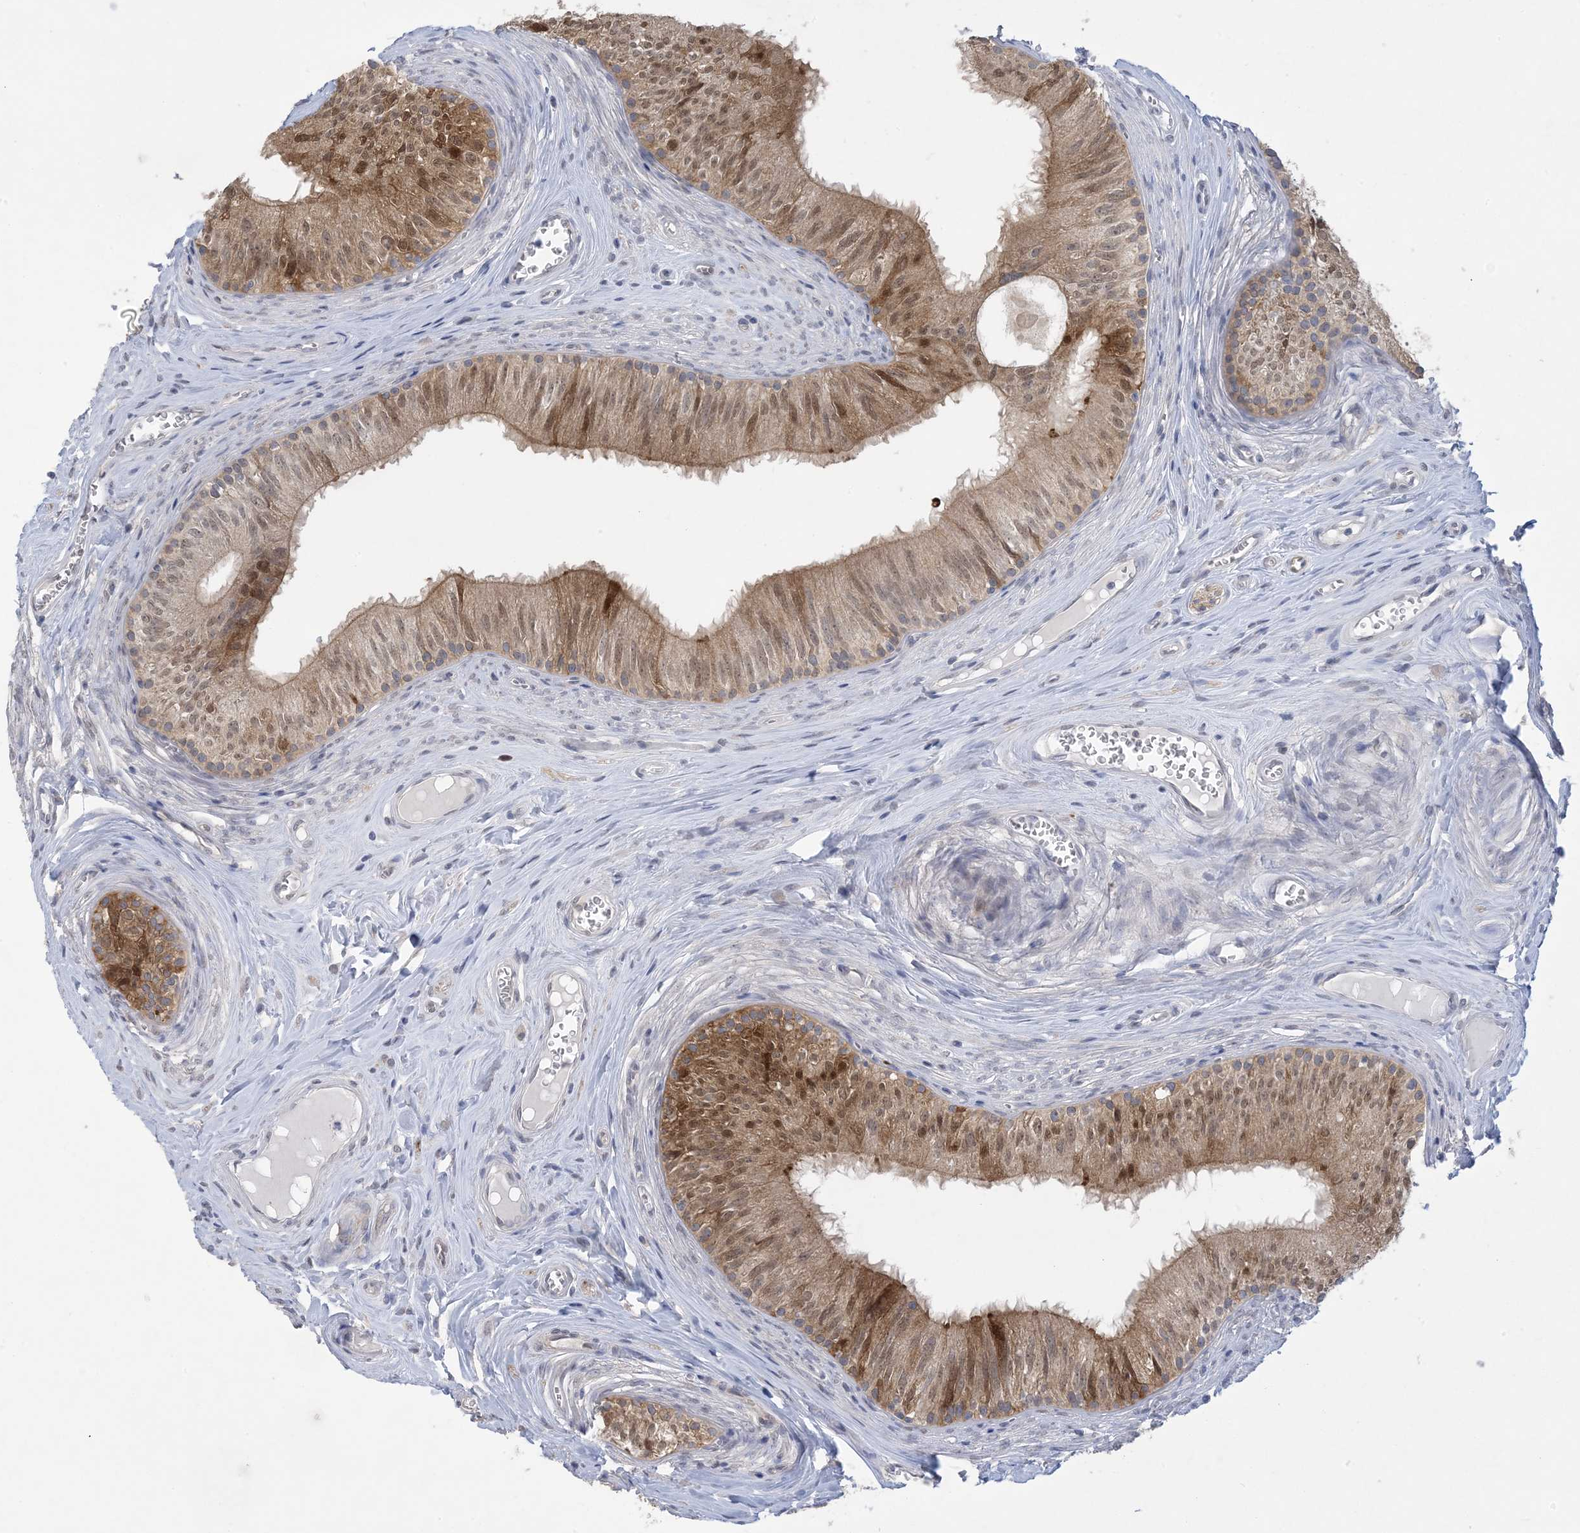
{"staining": {"intensity": "moderate", "quantity": ">75%", "location": "cytoplasmic/membranous,nuclear"}, "tissue": "epididymis", "cell_type": "Glandular cells", "image_type": "normal", "snomed": [{"axis": "morphology", "description": "Normal tissue, NOS"}, {"axis": "topography", "description": "Epididymis"}], "caption": "Immunohistochemistry (DAB) staining of benign human epididymis shows moderate cytoplasmic/membranous,nuclear protein expression in approximately >75% of glandular cells. (Stains: DAB (3,3'-diaminobenzidine) in brown, nuclei in blue, Microscopy: brightfield microscopy at high magnification).", "gene": "HMGCS1", "patient": {"sex": "male", "age": 46}}